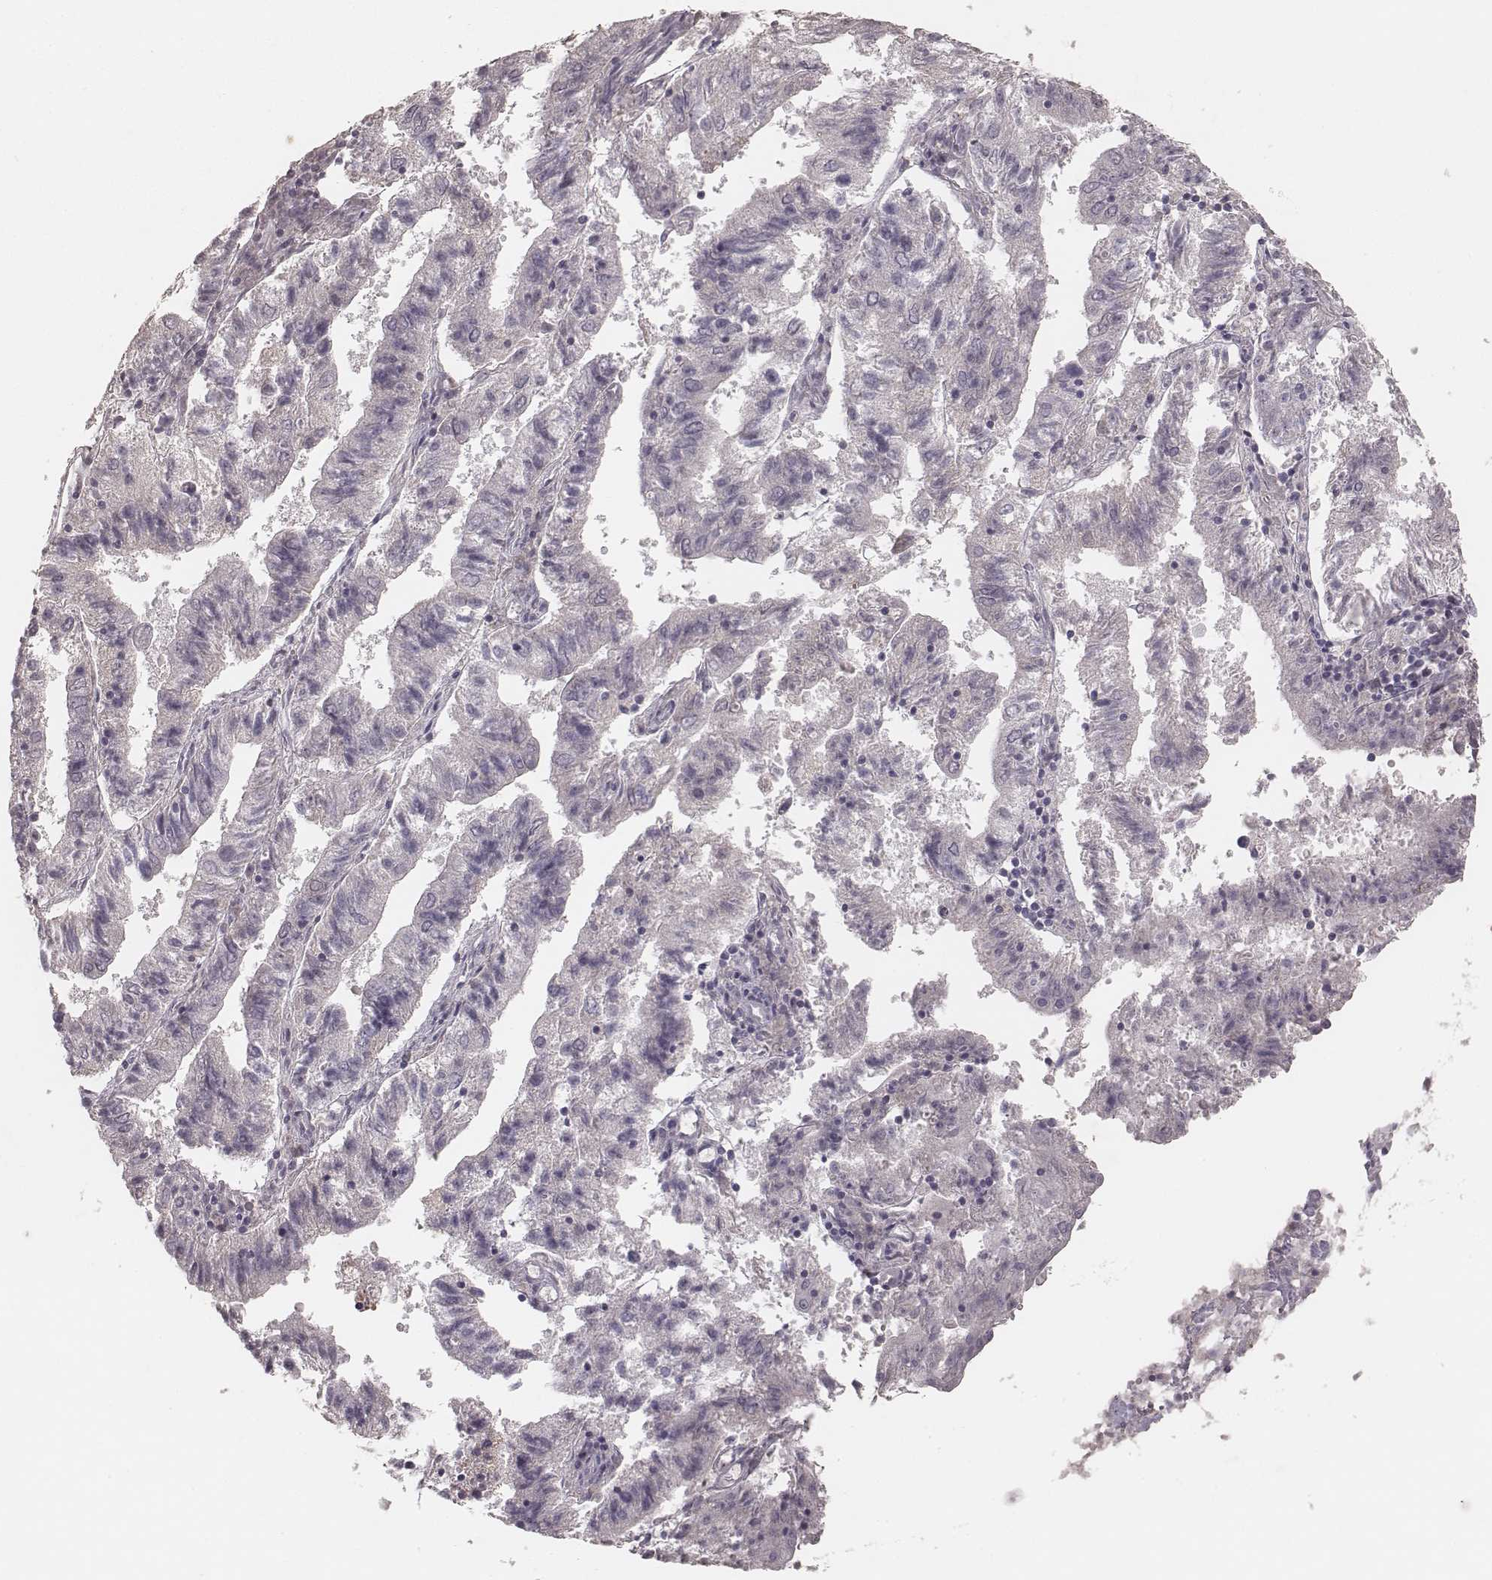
{"staining": {"intensity": "negative", "quantity": "none", "location": "none"}, "tissue": "endometrial cancer", "cell_type": "Tumor cells", "image_type": "cancer", "snomed": [{"axis": "morphology", "description": "Adenocarcinoma, NOS"}, {"axis": "topography", "description": "Endometrium"}], "caption": "Immunohistochemistry photomicrograph of neoplastic tissue: human endometrial cancer stained with DAB shows no significant protein expression in tumor cells. Nuclei are stained in blue.", "gene": "MADCAM1", "patient": {"sex": "female", "age": 82}}